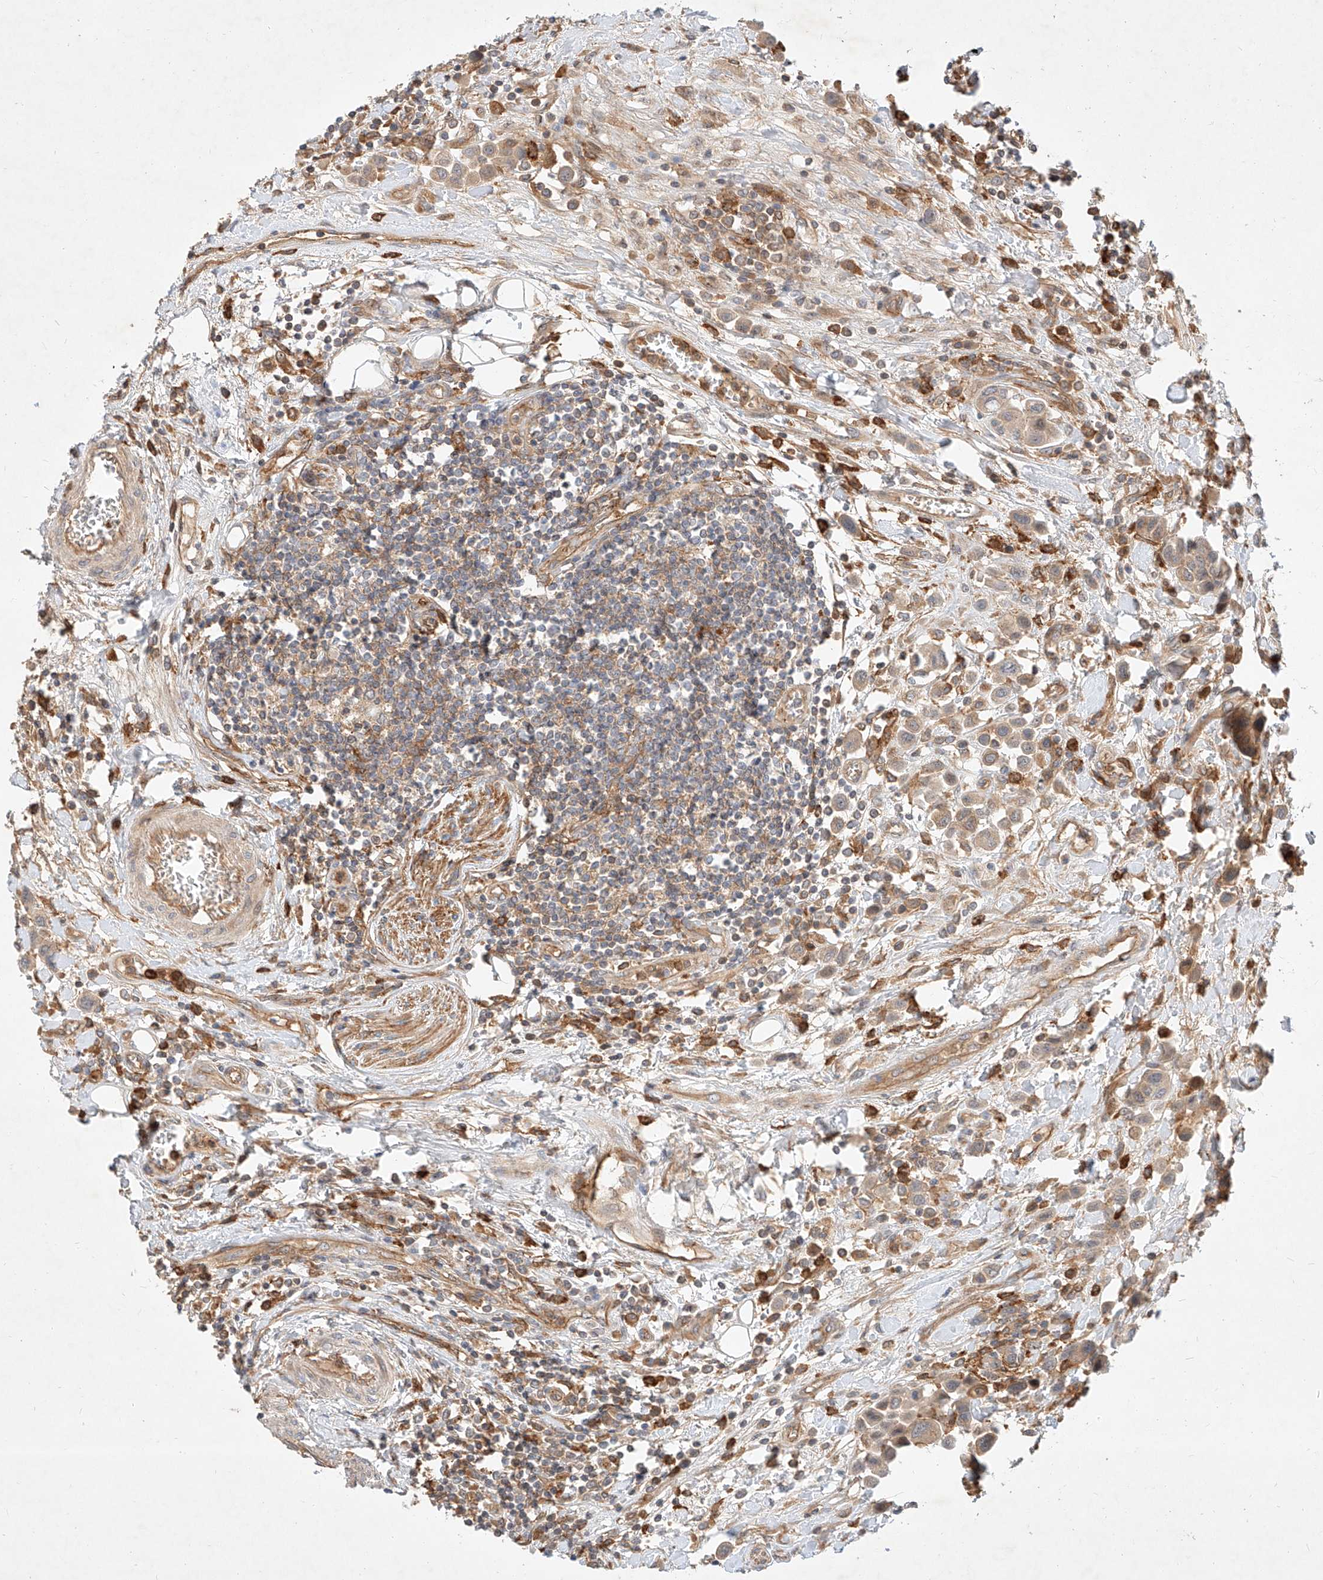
{"staining": {"intensity": "weak", "quantity": "25%-75%", "location": "cytoplasmic/membranous"}, "tissue": "urothelial cancer", "cell_type": "Tumor cells", "image_type": "cancer", "snomed": [{"axis": "morphology", "description": "Urothelial carcinoma, High grade"}, {"axis": "topography", "description": "Urinary bladder"}], "caption": "DAB (3,3'-diaminobenzidine) immunohistochemical staining of human urothelial cancer reveals weak cytoplasmic/membranous protein positivity in approximately 25%-75% of tumor cells.", "gene": "NFAM1", "patient": {"sex": "male", "age": 50}}